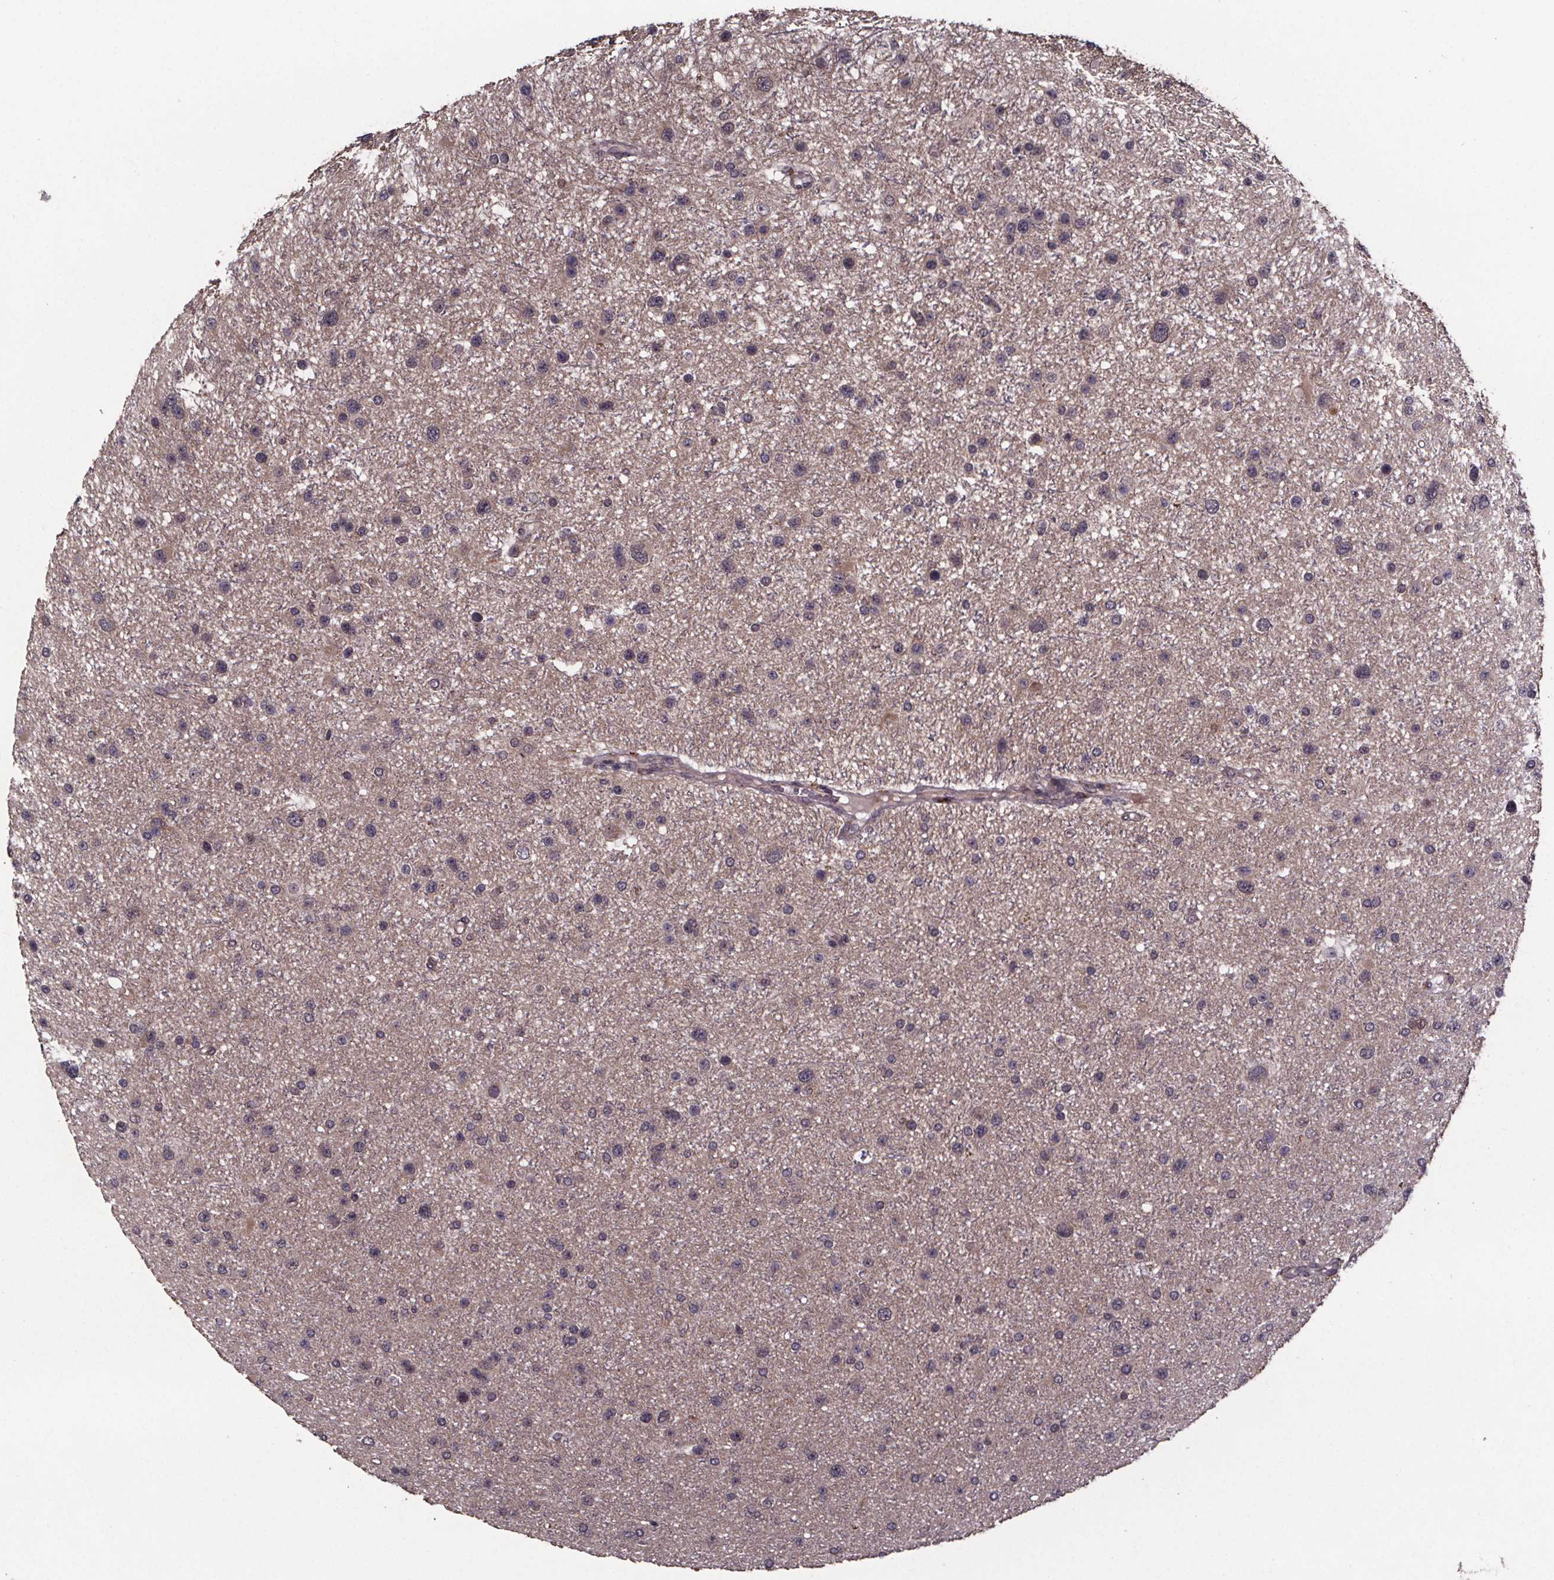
{"staining": {"intensity": "weak", "quantity": ">75%", "location": "cytoplasmic/membranous"}, "tissue": "glioma", "cell_type": "Tumor cells", "image_type": "cancer", "snomed": [{"axis": "morphology", "description": "Glioma, malignant, Low grade"}, {"axis": "topography", "description": "Brain"}], "caption": "Immunohistochemical staining of glioma shows weak cytoplasmic/membranous protein staining in about >75% of tumor cells. The staining is performed using DAB (3,3'-diaminobenzidine) brown chromogen to label protein expression. The nuclei are counter-stained blue using hematoxylin.", "gene": "SAT1", "patient": {"sex": "female", "age": 32}}